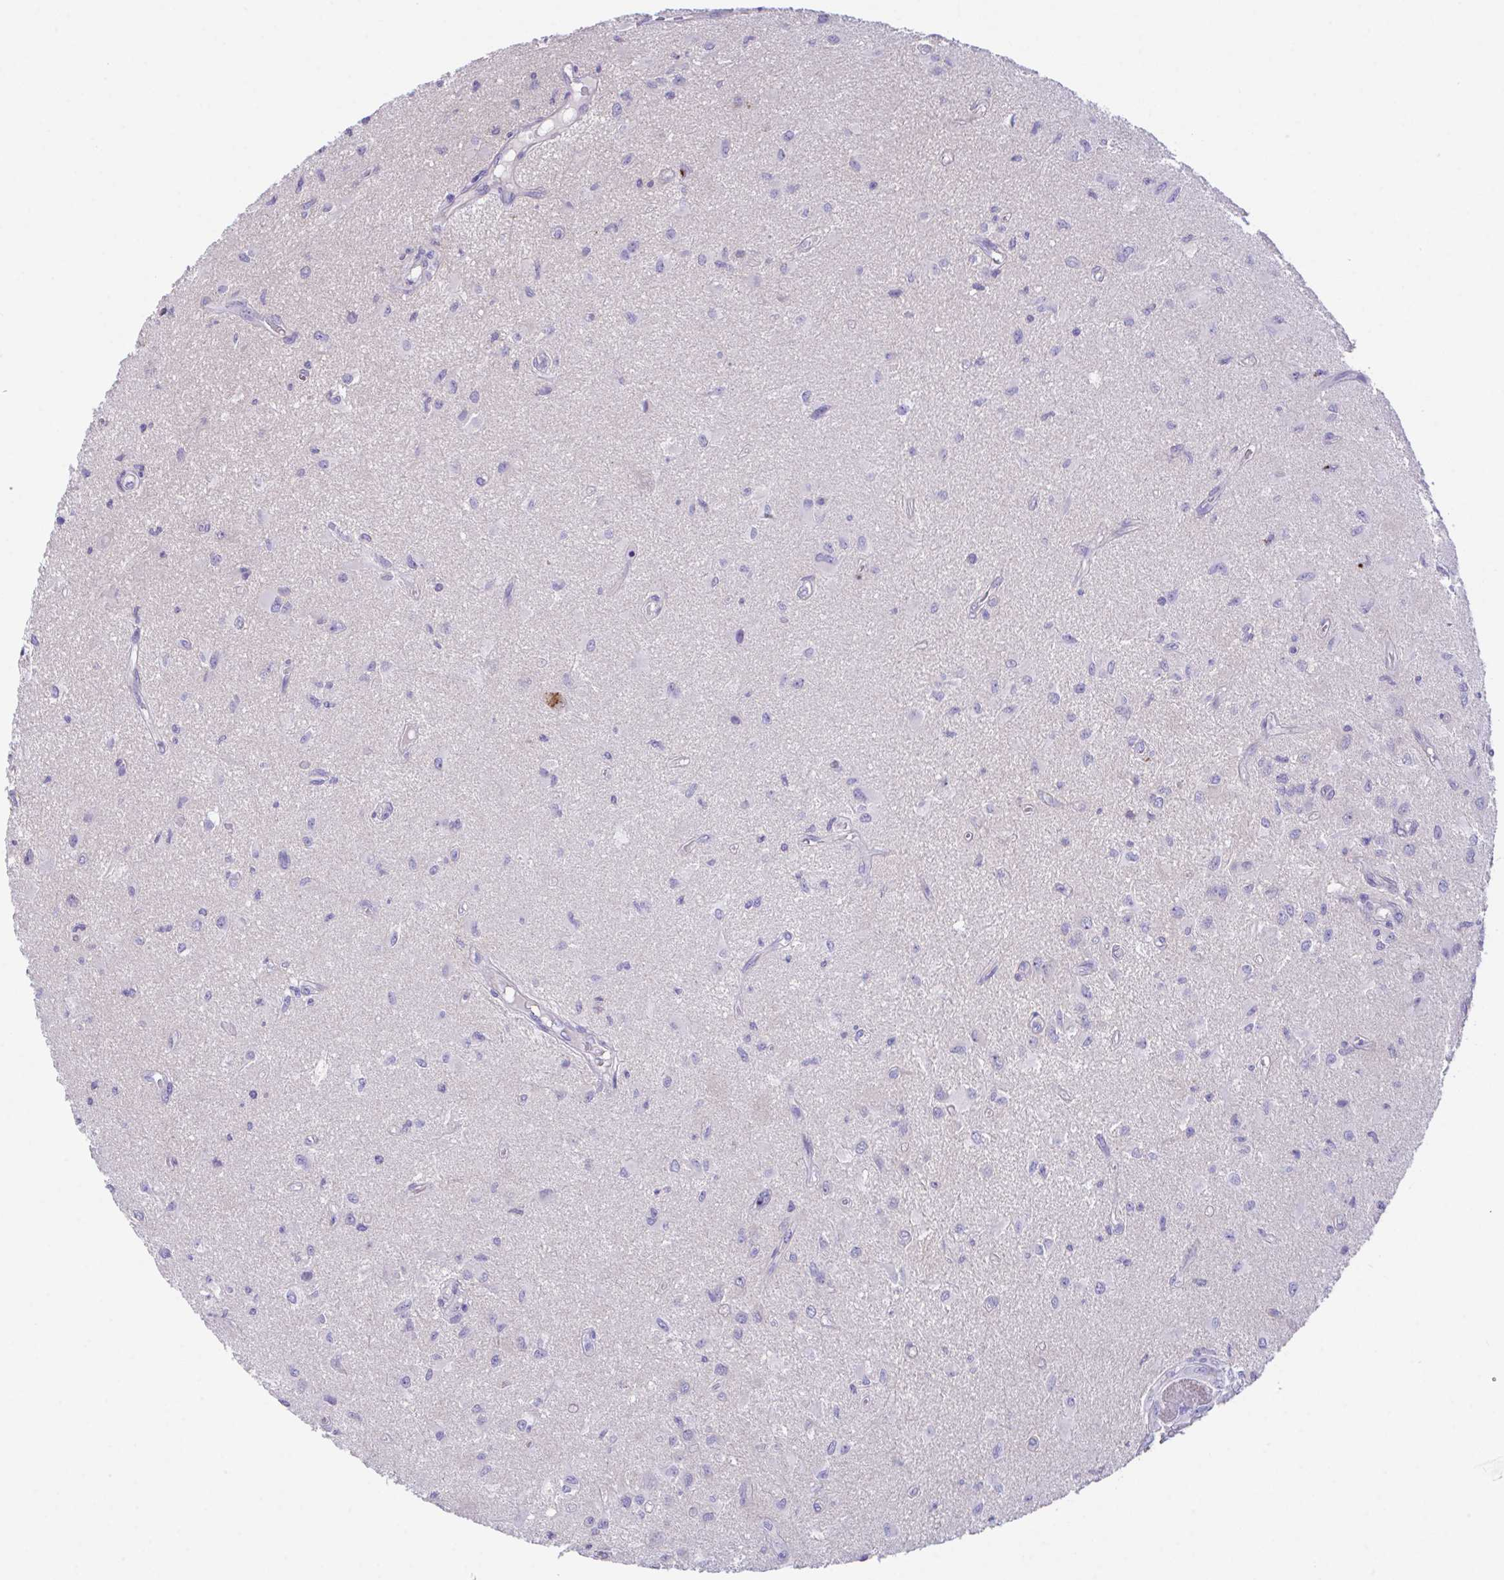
{"staining": {"intensity": "negative", "quantity": "none", "location": "none"}, "tissue": "glioma", "cell_type": "Tumor cells", "image_type": "cancer", "snomed": [{"axis": "morphology", "description": "Glioma, malignant, High grade"}, {"axis": "topography", "description": "Brain"}], "caption": "High power microscopy image of an immunohistochemistry (IHC) image of high-grade glioma (malignant), revealing no significant positivity in tumor cells. (DAB IHC with hematoxylin counter stain).", "gene": "SLC16A6", "patient": {"sex": "male", "age": 67}}